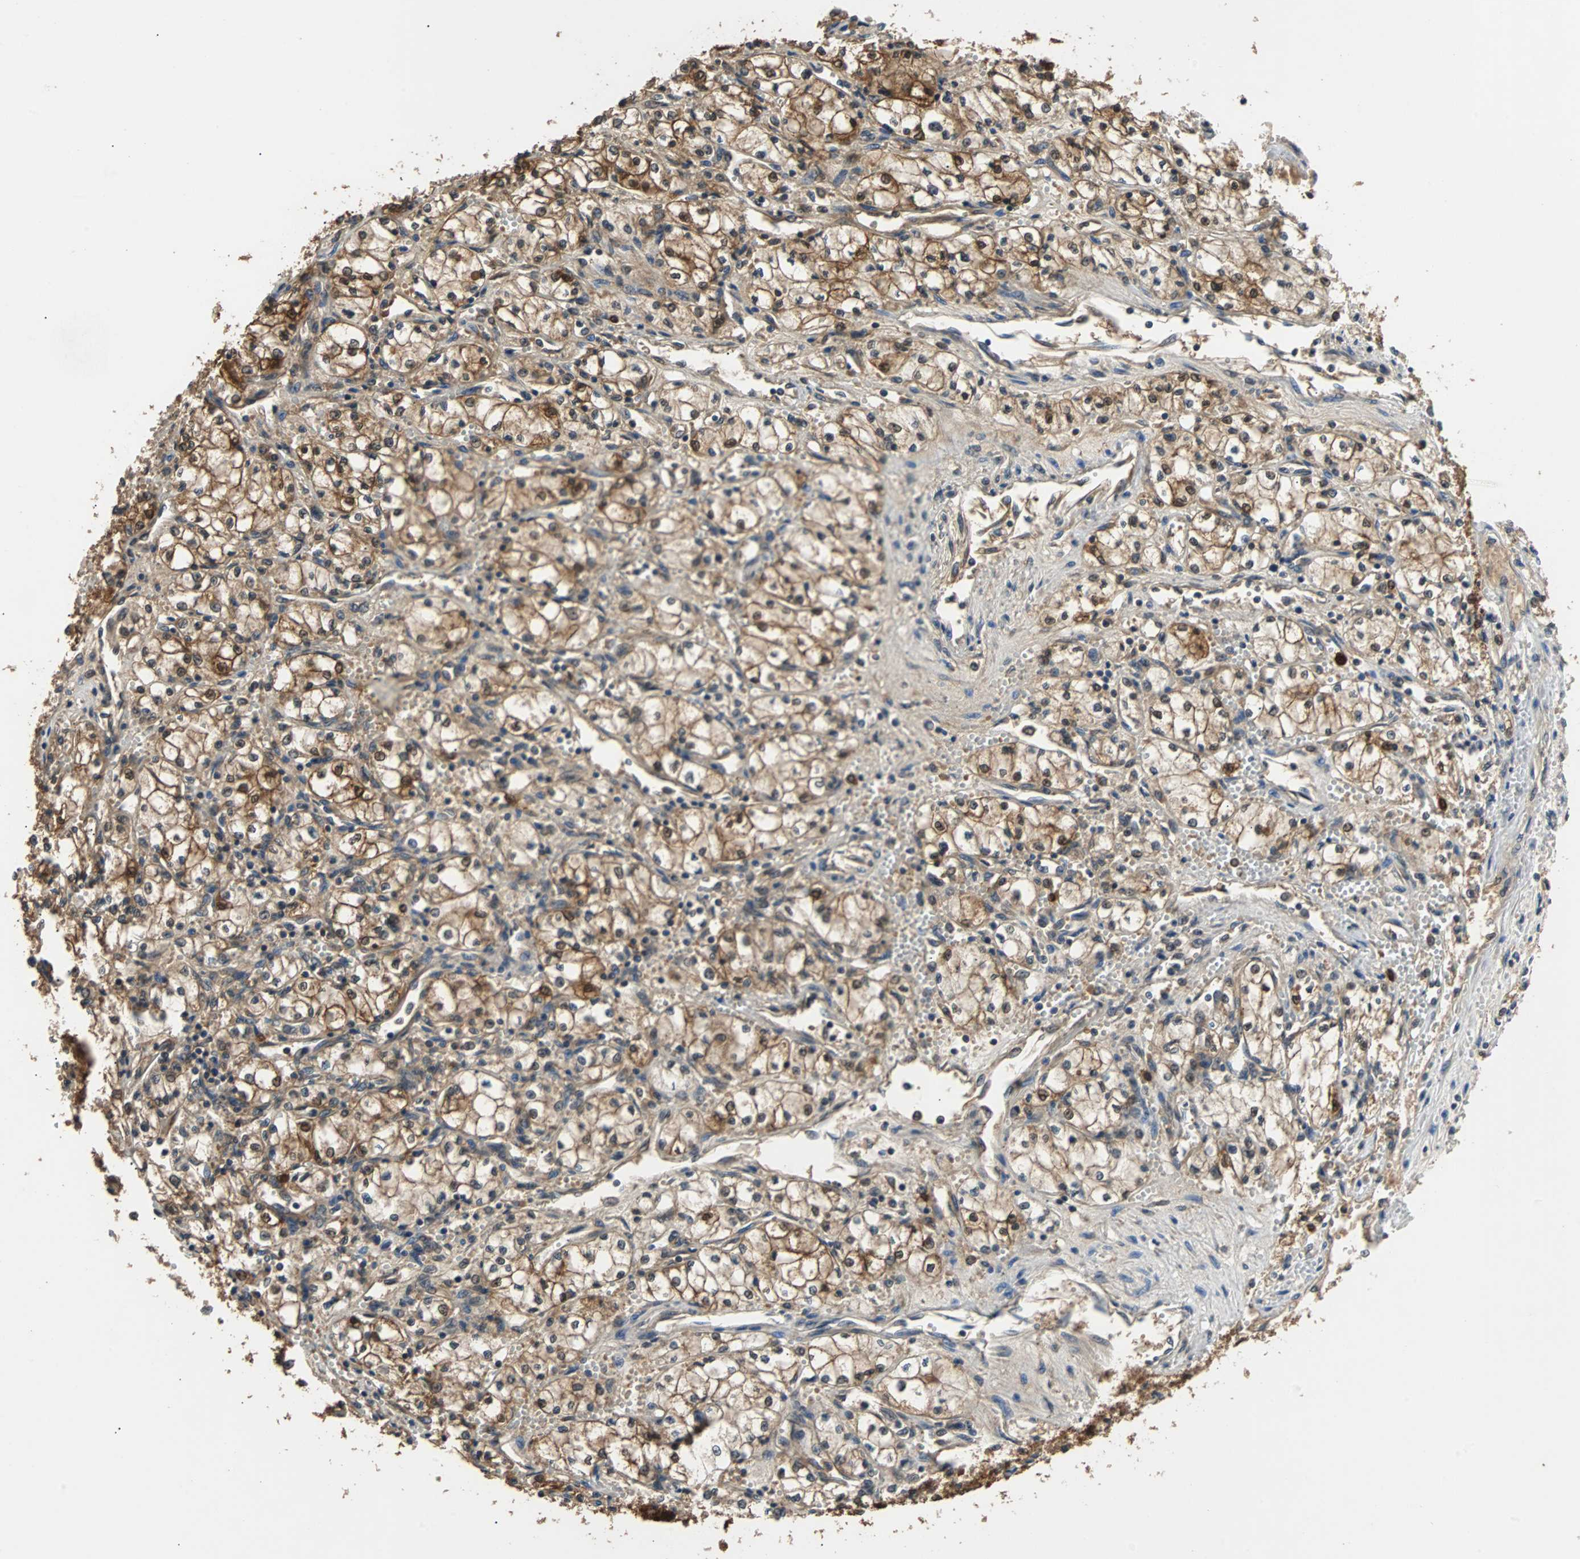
{"staining": {"intensity": "strong", "quantity": ">75%", "location": "cytoplasmic/membranous,nuclear"}, "tissue": "renal cancer", "cell_type": "Tumor cells", "image_type": "cancer", "snomed": [{"axis": "morphology", "description": "Normal tissue, NOS"}, {"axis": "morphology", "description": "Adenocarcinoma, NOS"}, {"axis": "topography", "description": "Kidney"}], "caption": "Protein staining of renal cancer tissue demonstrates strong cytoplasmic/membranous and nuclear staining in about >75% of tumor cells. (DAB (3,3'-diaminobenzidine) = brown stain, brightfield microscopy at high magnification).", "gene": "PRDX6", "patient": {"sex": "male", "age": 59}}